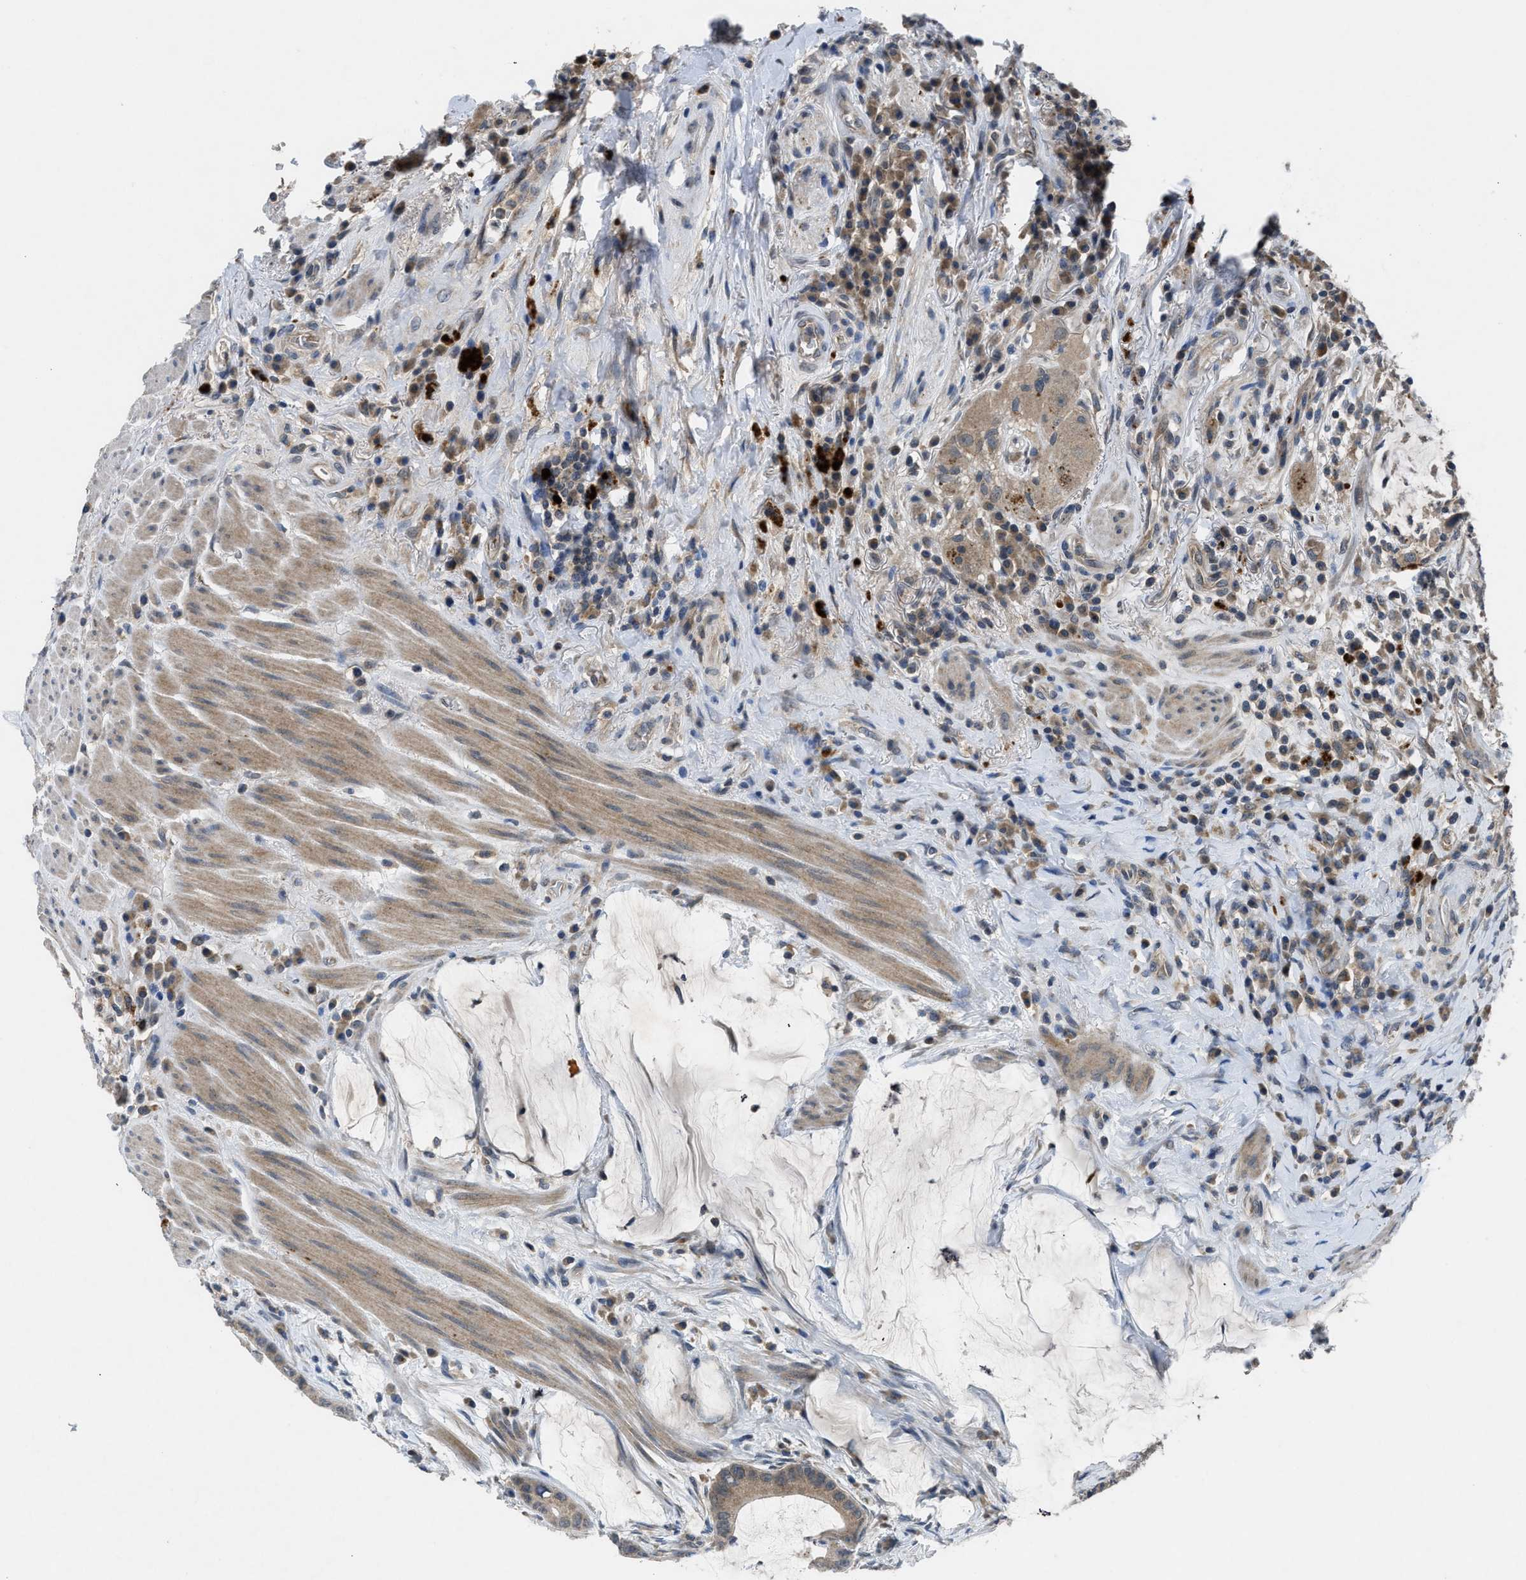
{"staining": {"intensity": "moderate", "quantity": ">75%", "location": "cytoplasmic/membranous"}, "tissue": "colorectal cancer", "cell_type": "Tumor cells", "image_type": "cancer", "snomed": [{"axis": "morphology", "description": "Adenocarcinoma, NOS"}, {"axis": "topography", "description": "Rectum"}], "caption": "Protein staining of adenocarcinoma (colorectal) tissue shows moderate cytoplasmic/membranous expression in approximately >75% of tumor cells.", "gene": "PDE7A", "patient": {"sex": "female", "age": 89}}